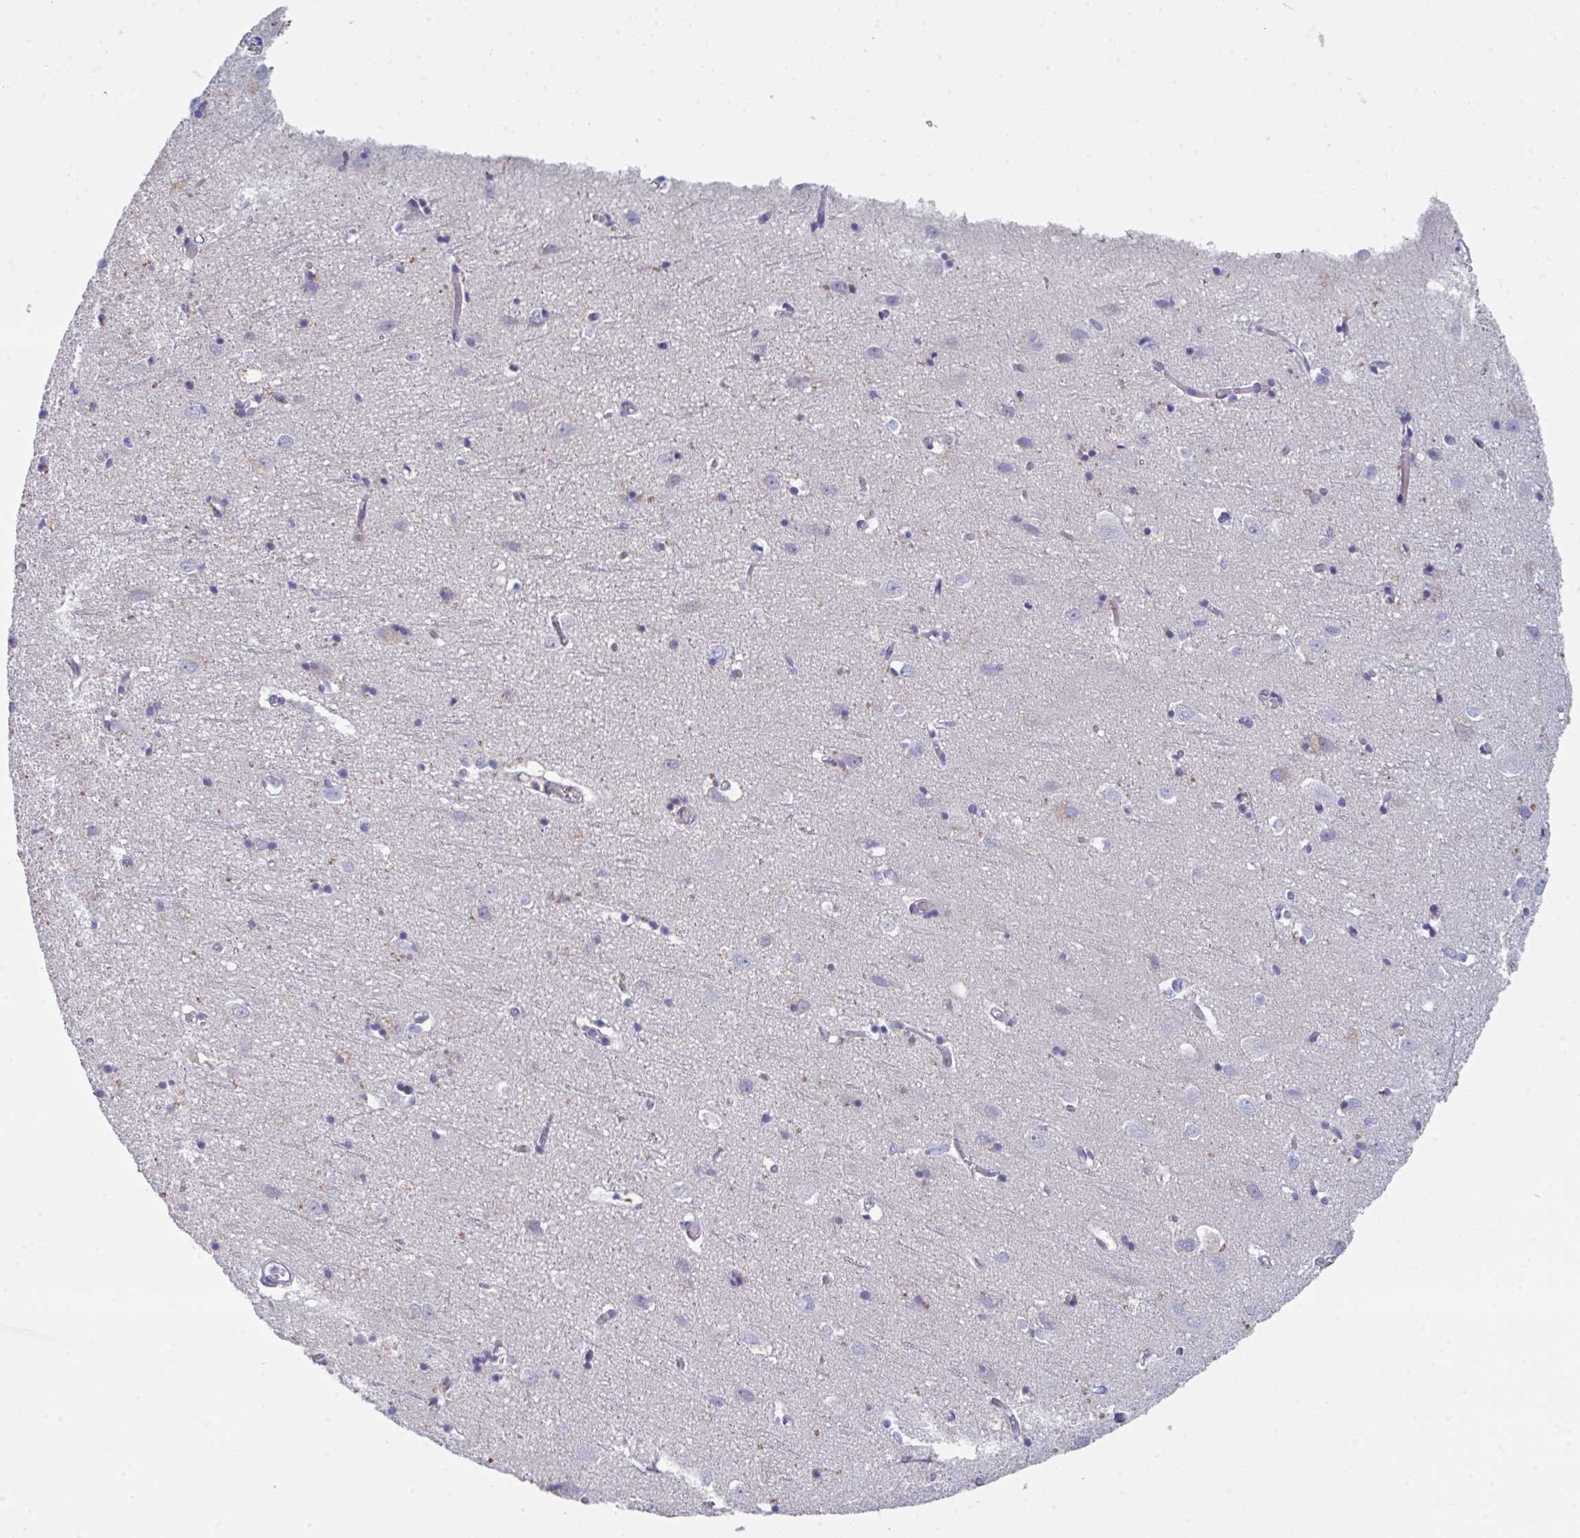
{"staining": {"intensity": "negative", "quantity": "none", "location": "none"}, "tissue": "cerebral cortex", "cell_type": "Endothelial cells", "image_type": "normal", "snomed": [{"axis": "morphology", "description": "Normal tissue, NOS"}, {"axis": "topography", "description": "Cerebral cortex"}], "caption": "A histopathology image of human cerebral cortex is negative for staining in endothelial cells. Brightfield microscopy of IHC stained with DAB (brown) and hematoxylin (blue), captured at high magnification.", "gene": "HGFAC", "patient": {"sex": "male", "age": 70}}